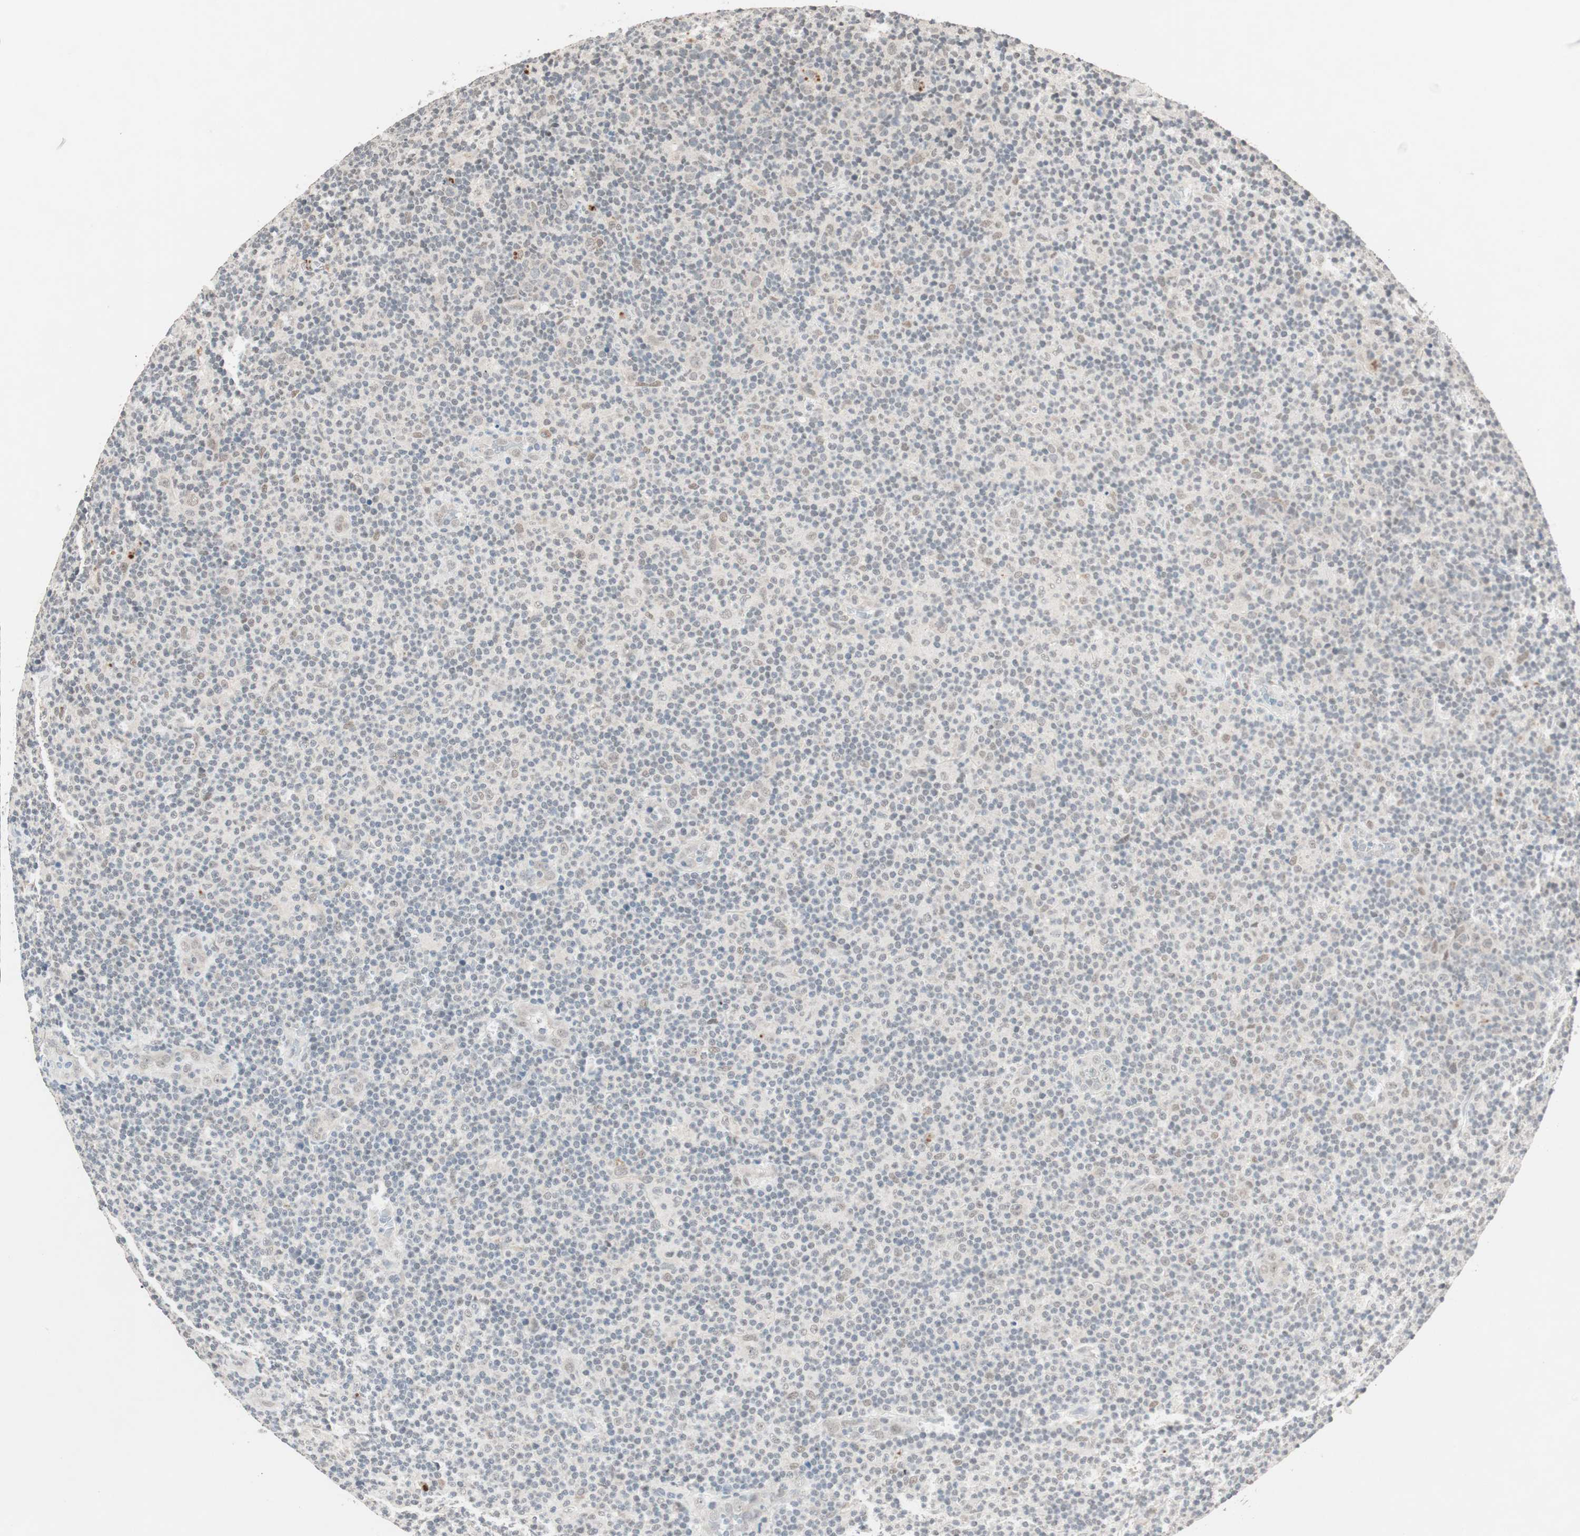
{"staining": {"intensity": "weak", "quantity": "25%-75%", "location": "nuclear"}, "tissue": "lymphoma", "cell_type": "Tumor cells", "image_type": "cancer", "snomed": [{"axis": "morphology", "description": "Malignant lymphoma, non-Hodgkin's type, Low grade"}, {"axis": "topography", "description": "Lymph node"}], "caption": "IHC staining of lymphoma, which exhibits low levels of weak nuclear expression in about 25%-75% of tumor cells indicating weak nuclear protein expression. The staining was performed using DAB (3,3'-diaminobenzidine) (brown) for protein detection and nuclei were counterstained in hematoxylin (blue).", "gene": "NFRKB", "patient": {"sex": "male", "age": 83}}